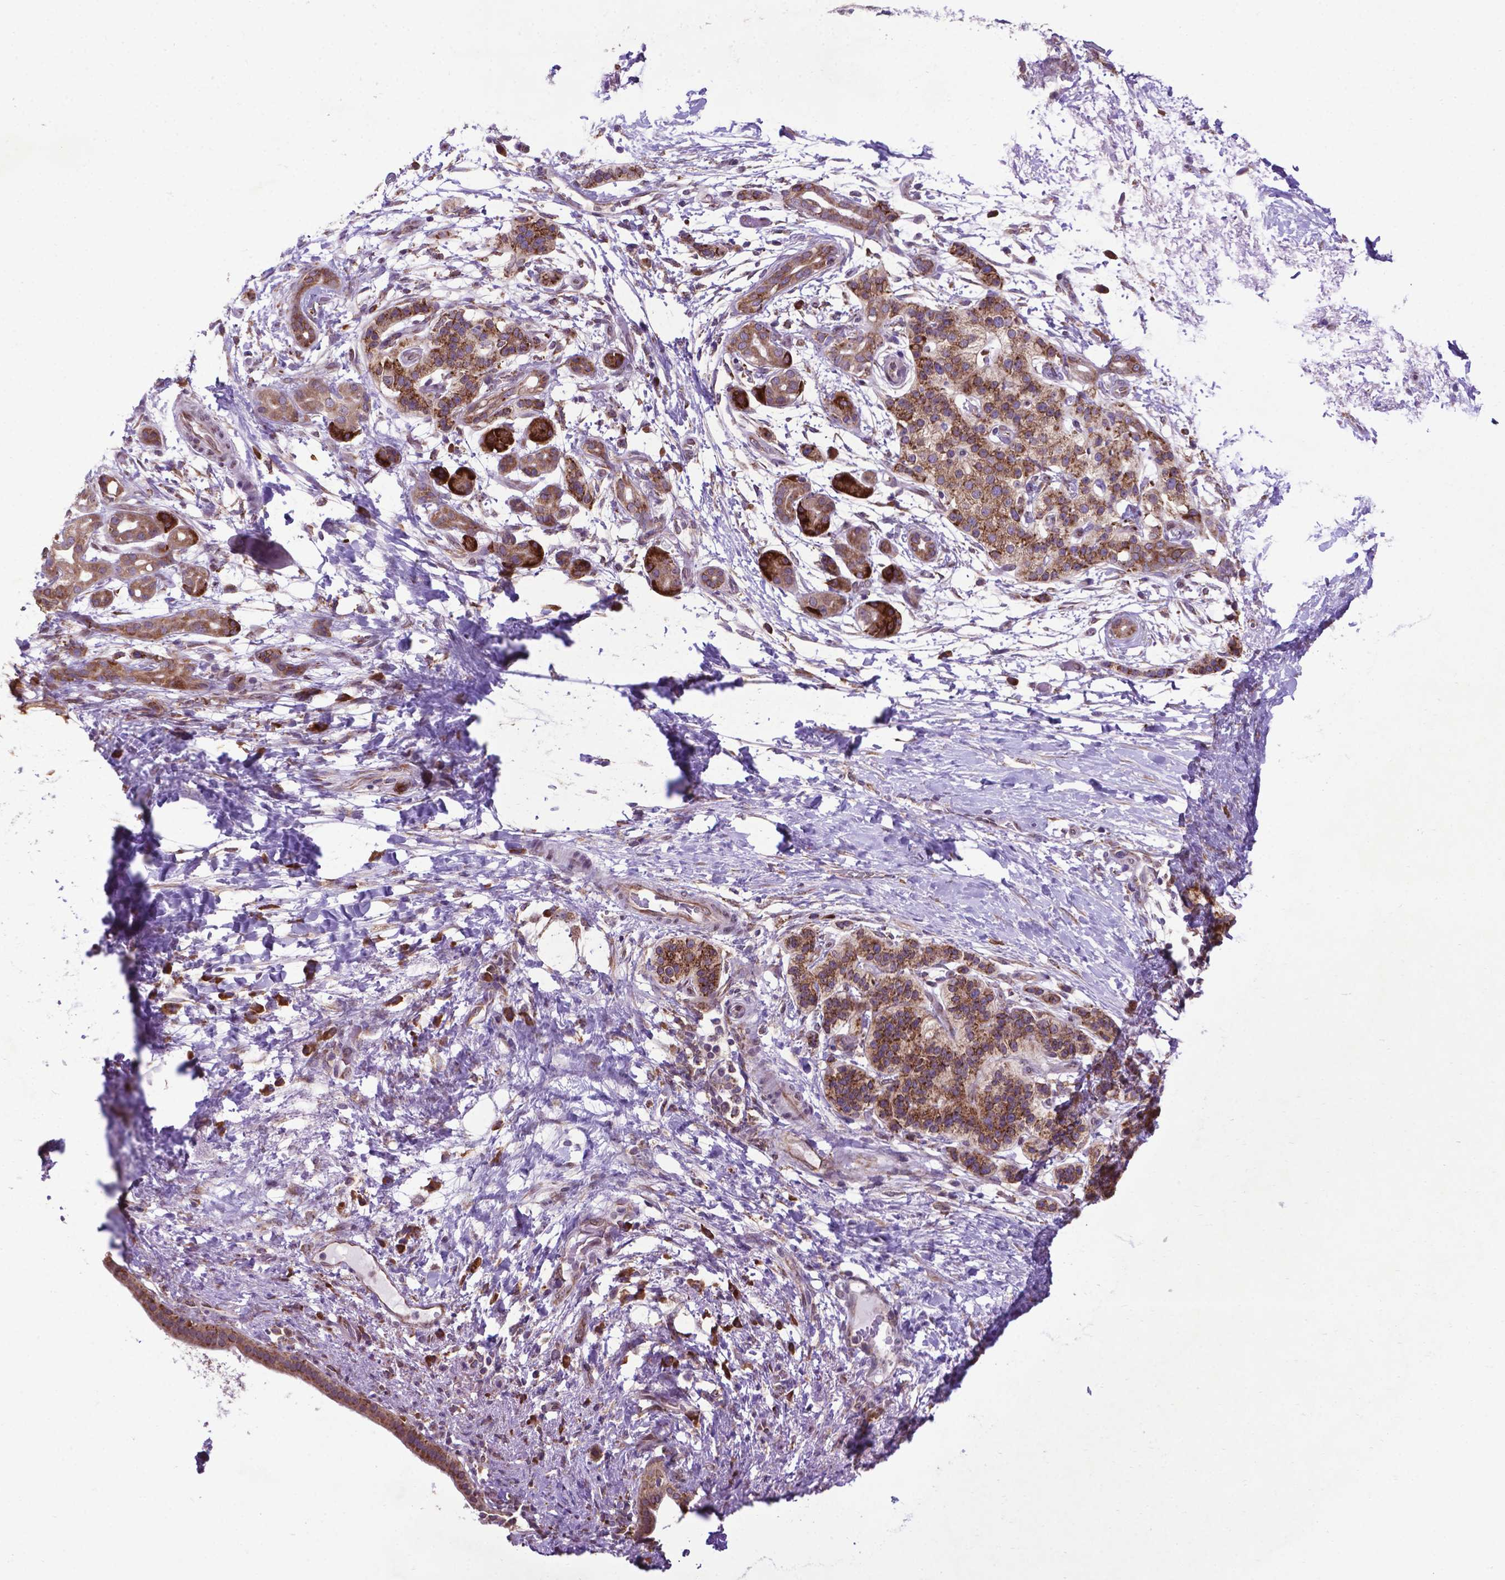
{"staining": {"intensity": "moderate", "quantity": ">75%", "location": "cytoplasmic/membranous"}, "tissue": "pancreatic cancer", "cell_type": "Tumor cells", "image_type": "cancer", "snomed": [{"axis": "morphology", "description": "Adenocarcinoma, NOS"}, {"axis": "topography", "description": "Pancreas"}], "caption": "IHC photomicrograph of human pancreatic adenocarcinoma stained for a protein (brown), which exhibits medium levels of moderate cytoplasmic/membranous expression in about >75% of tumor cells.", "gene": "WDR83OS", "patient": {"sex": "female", "age": 72}}